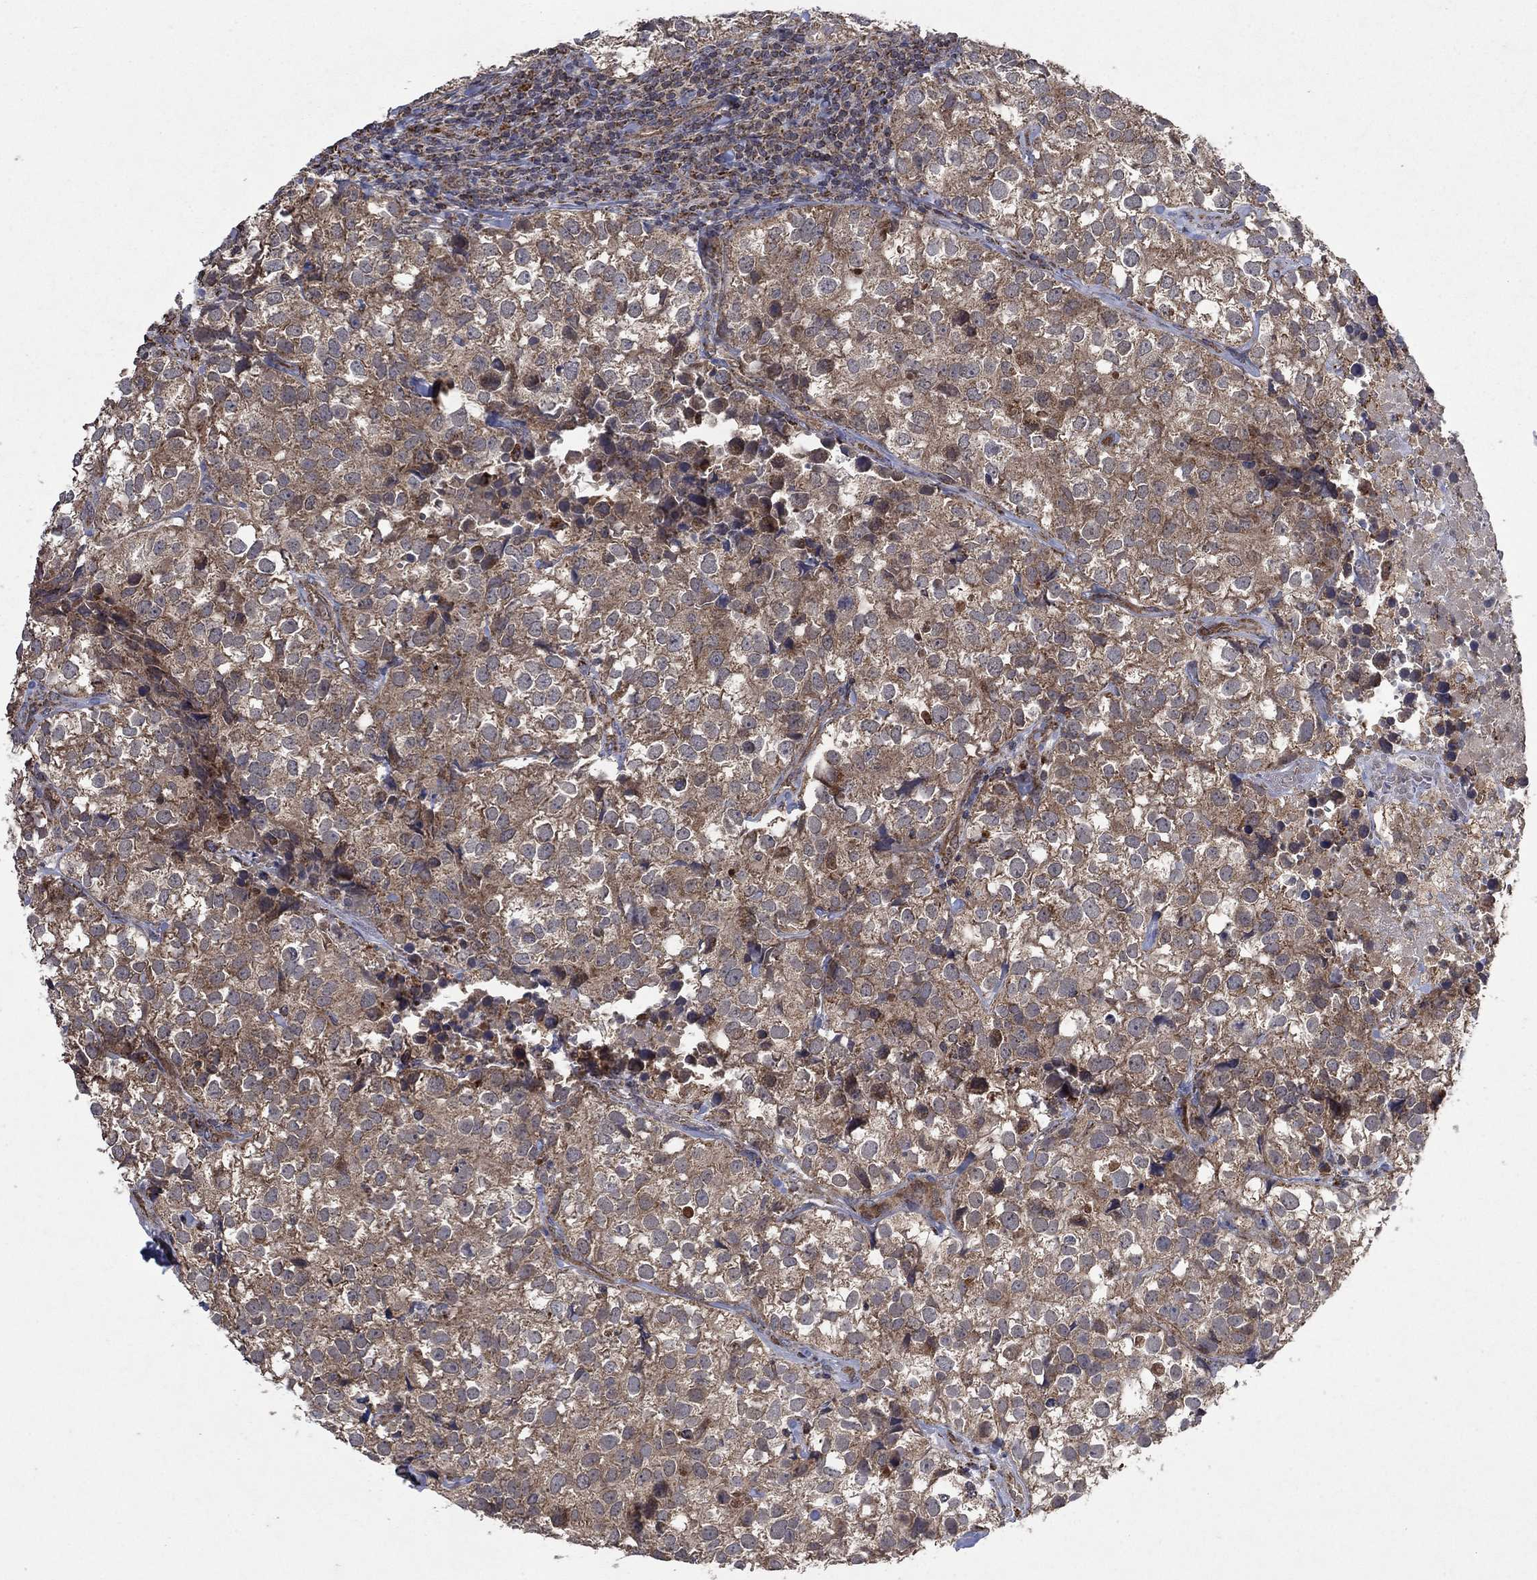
{"staining": {"intensity": "moderate", "quantity": "25%-75%", "location": "cytoplasmic/membranous"}, "tissue": "breast cancer", "cell_type": "Tumor cells", "image_type": "cancer", "snomed": [{"axis": "morphology", "description": "Duct carcinoma"}, {"axis": "topography", "description": "Breast"}], "caption": "Protein expression analysis of human breast cancer reveals moderate cytoplasmic/membranous expression in about 25%-75% of tumor cells.", "gene": "DPH1", "patient": {"sex": "female", "age": 30}}